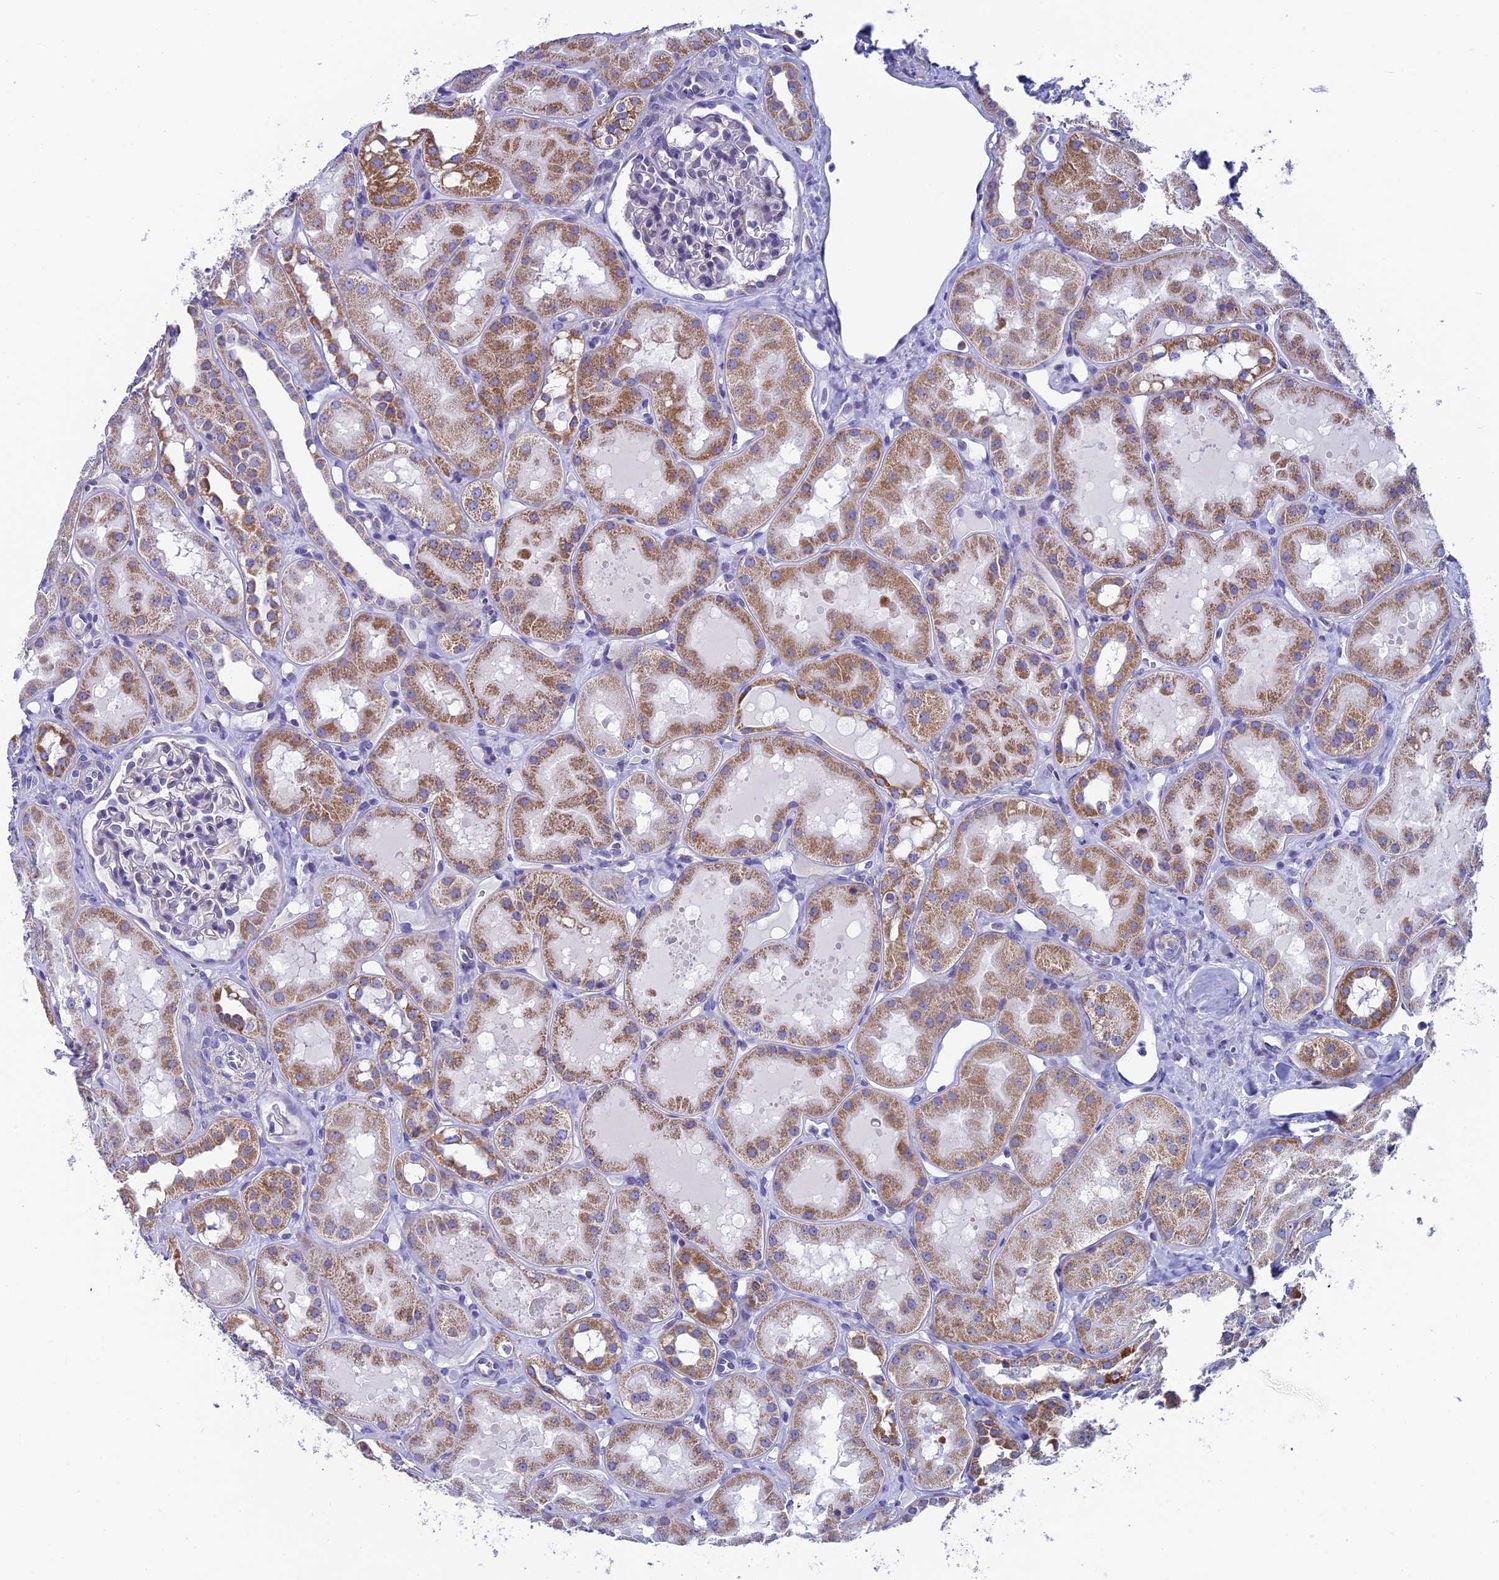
{"staining": {"intensity": "negative", "quantity": "none", "location": "none"}, "tissue": "kidney", "cell_type": "Cells in glomeruli", "image_type": "normal", "snomed": [{"axis": "morphology", "description": "Normal tissue, NOS"}, {"axis": "topography", "description": "Kidney"}], "caption": "A photomicrograph of human kidney is negative for staining in cells in glomeruli.", "gene": "REEP4", "patient": {"sex": "male", "age": 16}}